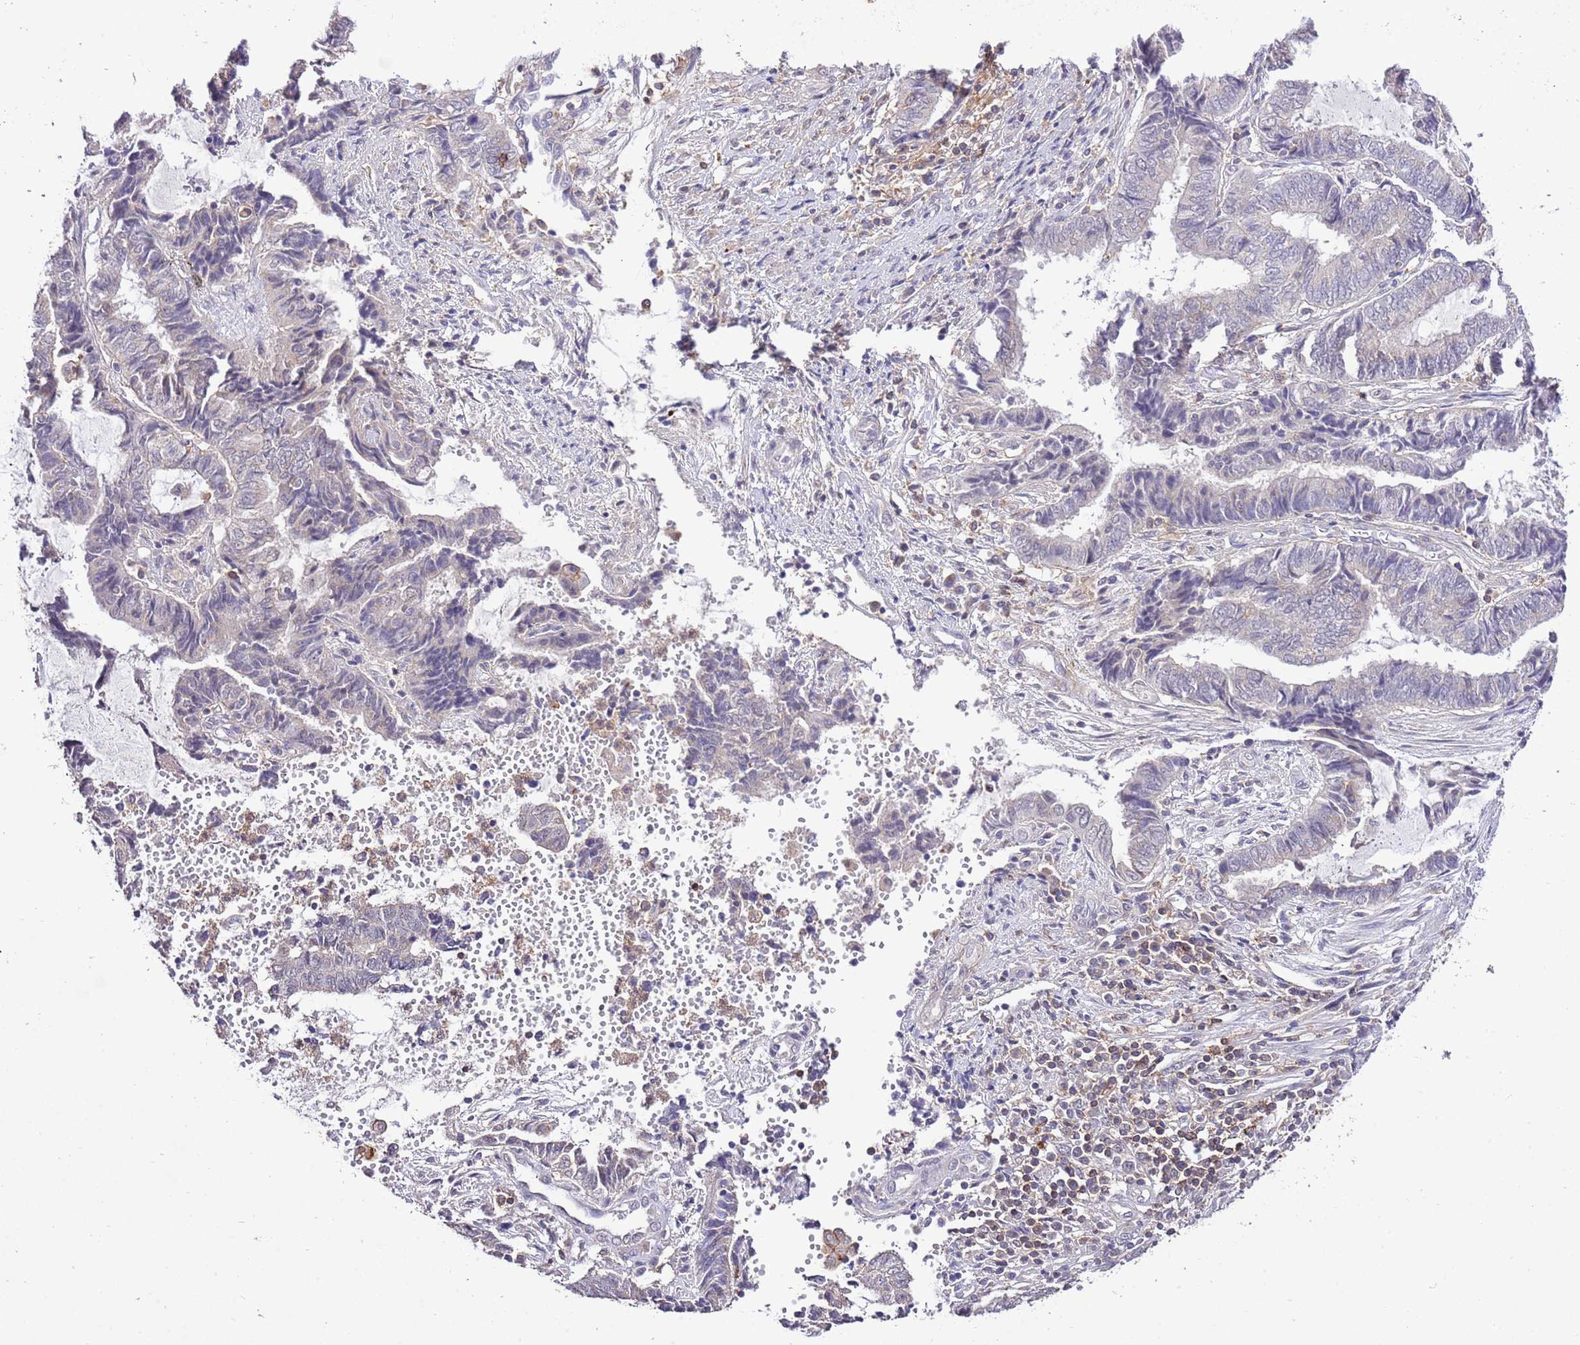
{"staining": {"intensity": "negative", "quantity": "none", "location": "none"}, "tissue": "endometrial cancer", "cell_type": "Tumor cells", "image_type": "cancer", "snomed": [{"axis": "morphology", "description": "Adenocarcinoma, NOS"}, {"axis": "topography", "description": "Uterus"}, {"axis": "topography", "description": "Endometrium"}], "caption": "Immunohistochemistry histopathology image of neoplastic tissue: endometrial cancer (adenocarcinoma) stained with DAB (3,3'-diaminobenzidine) displays no significant protein staining in tumor cells. (DAB immunohistochemistry with hematoxylin counter stain).", "gene": "EFHD1", "patient": {"sex": "female", "age": 70}}